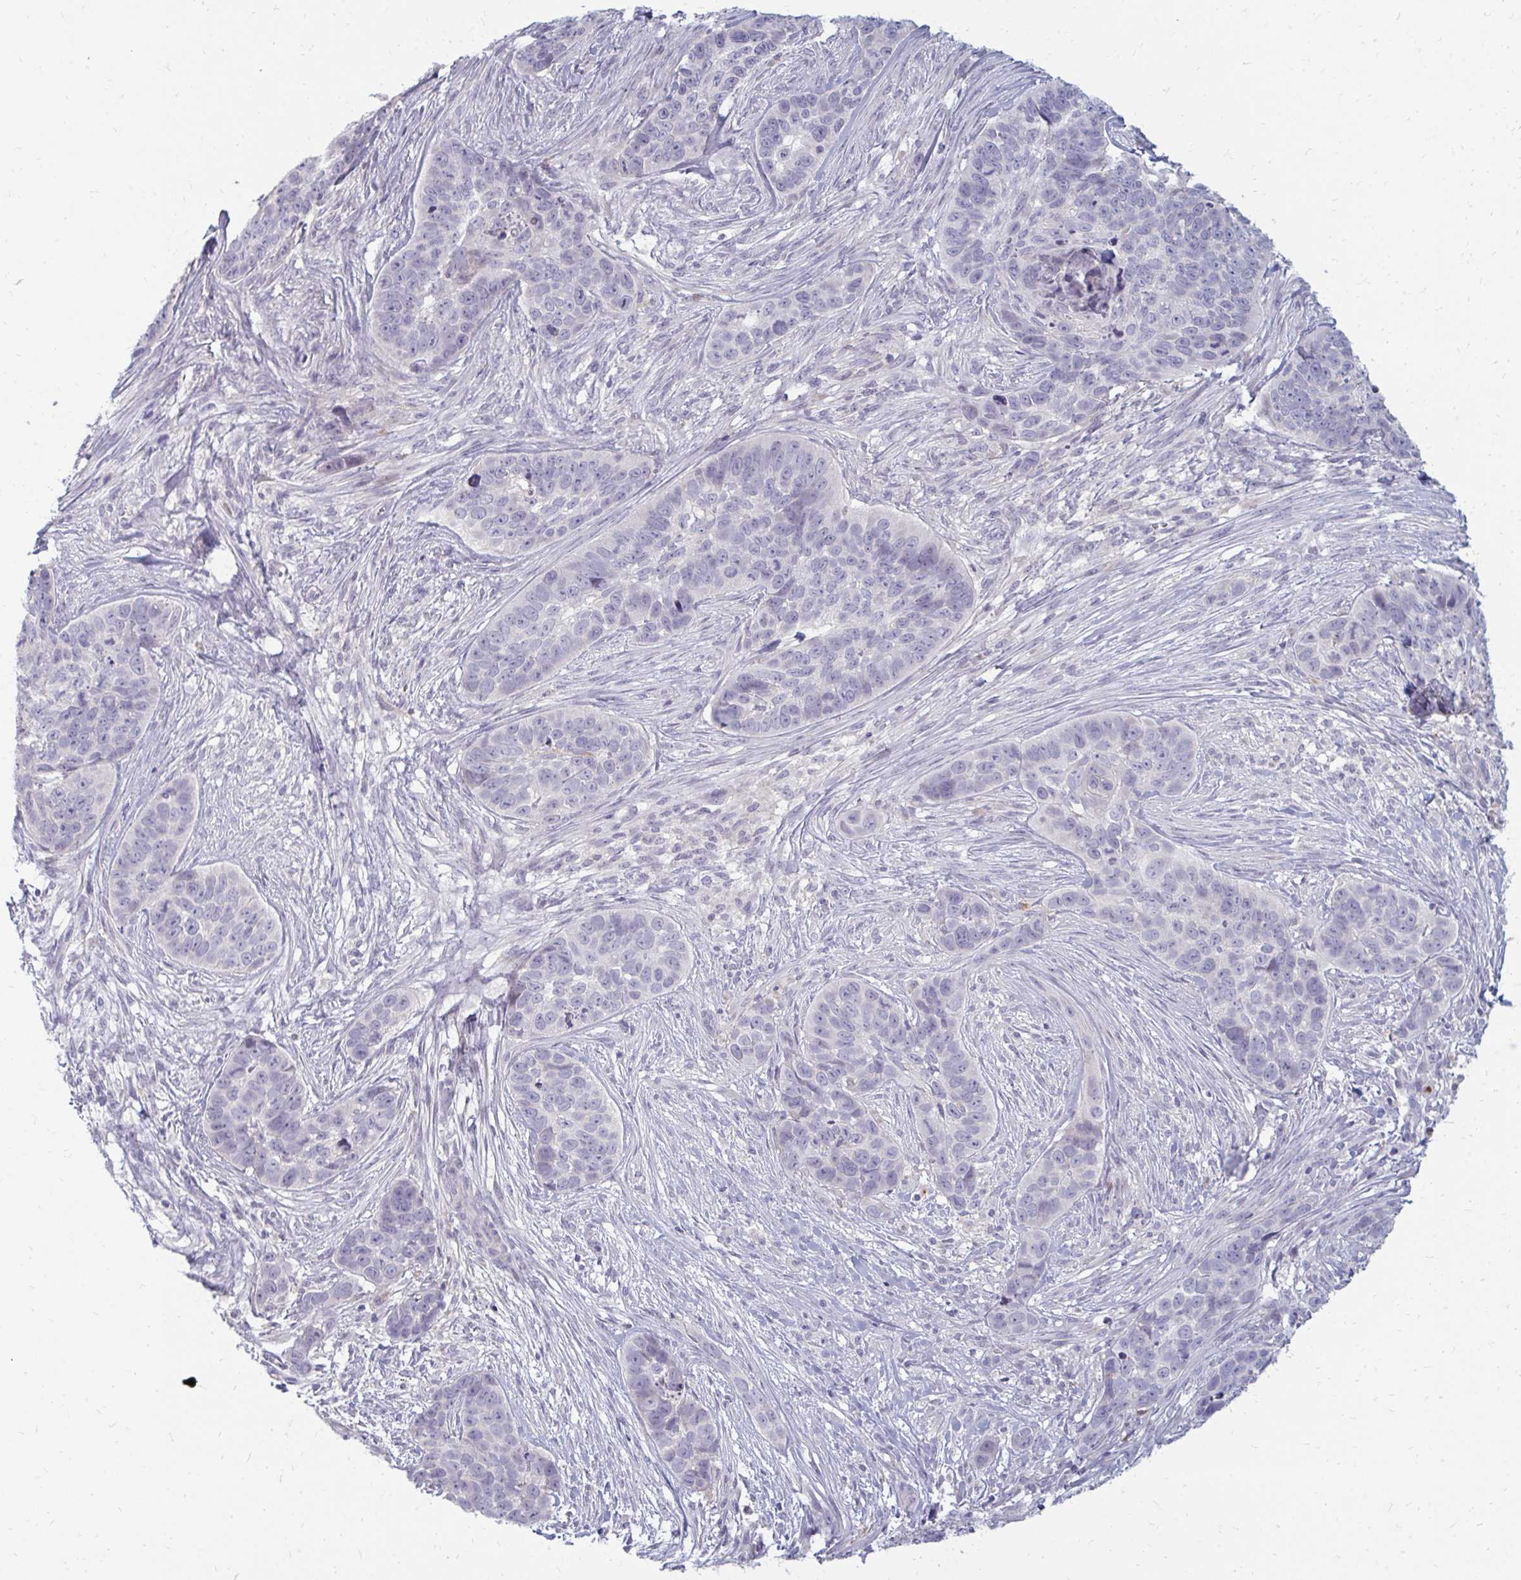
{"staining": {"intensity": "negative", "quantity": "none", "location": "none"}, "tissue": "skin cancer", "cell_type": "Tumor cells", "image_type": "cancer", "snomed": [{"axis": "morphology", "description": "Basal cell carcinoma"}, {"axis": "topography", "description": "Skin"}], "caption": "This is a image of immunohistochemistry (IHC) staining of skin basal cell carcinoma, which shows no positivity in tumor cells.", "gene": "RAB33A", "patient": {"sex": "female", "age": 82}}